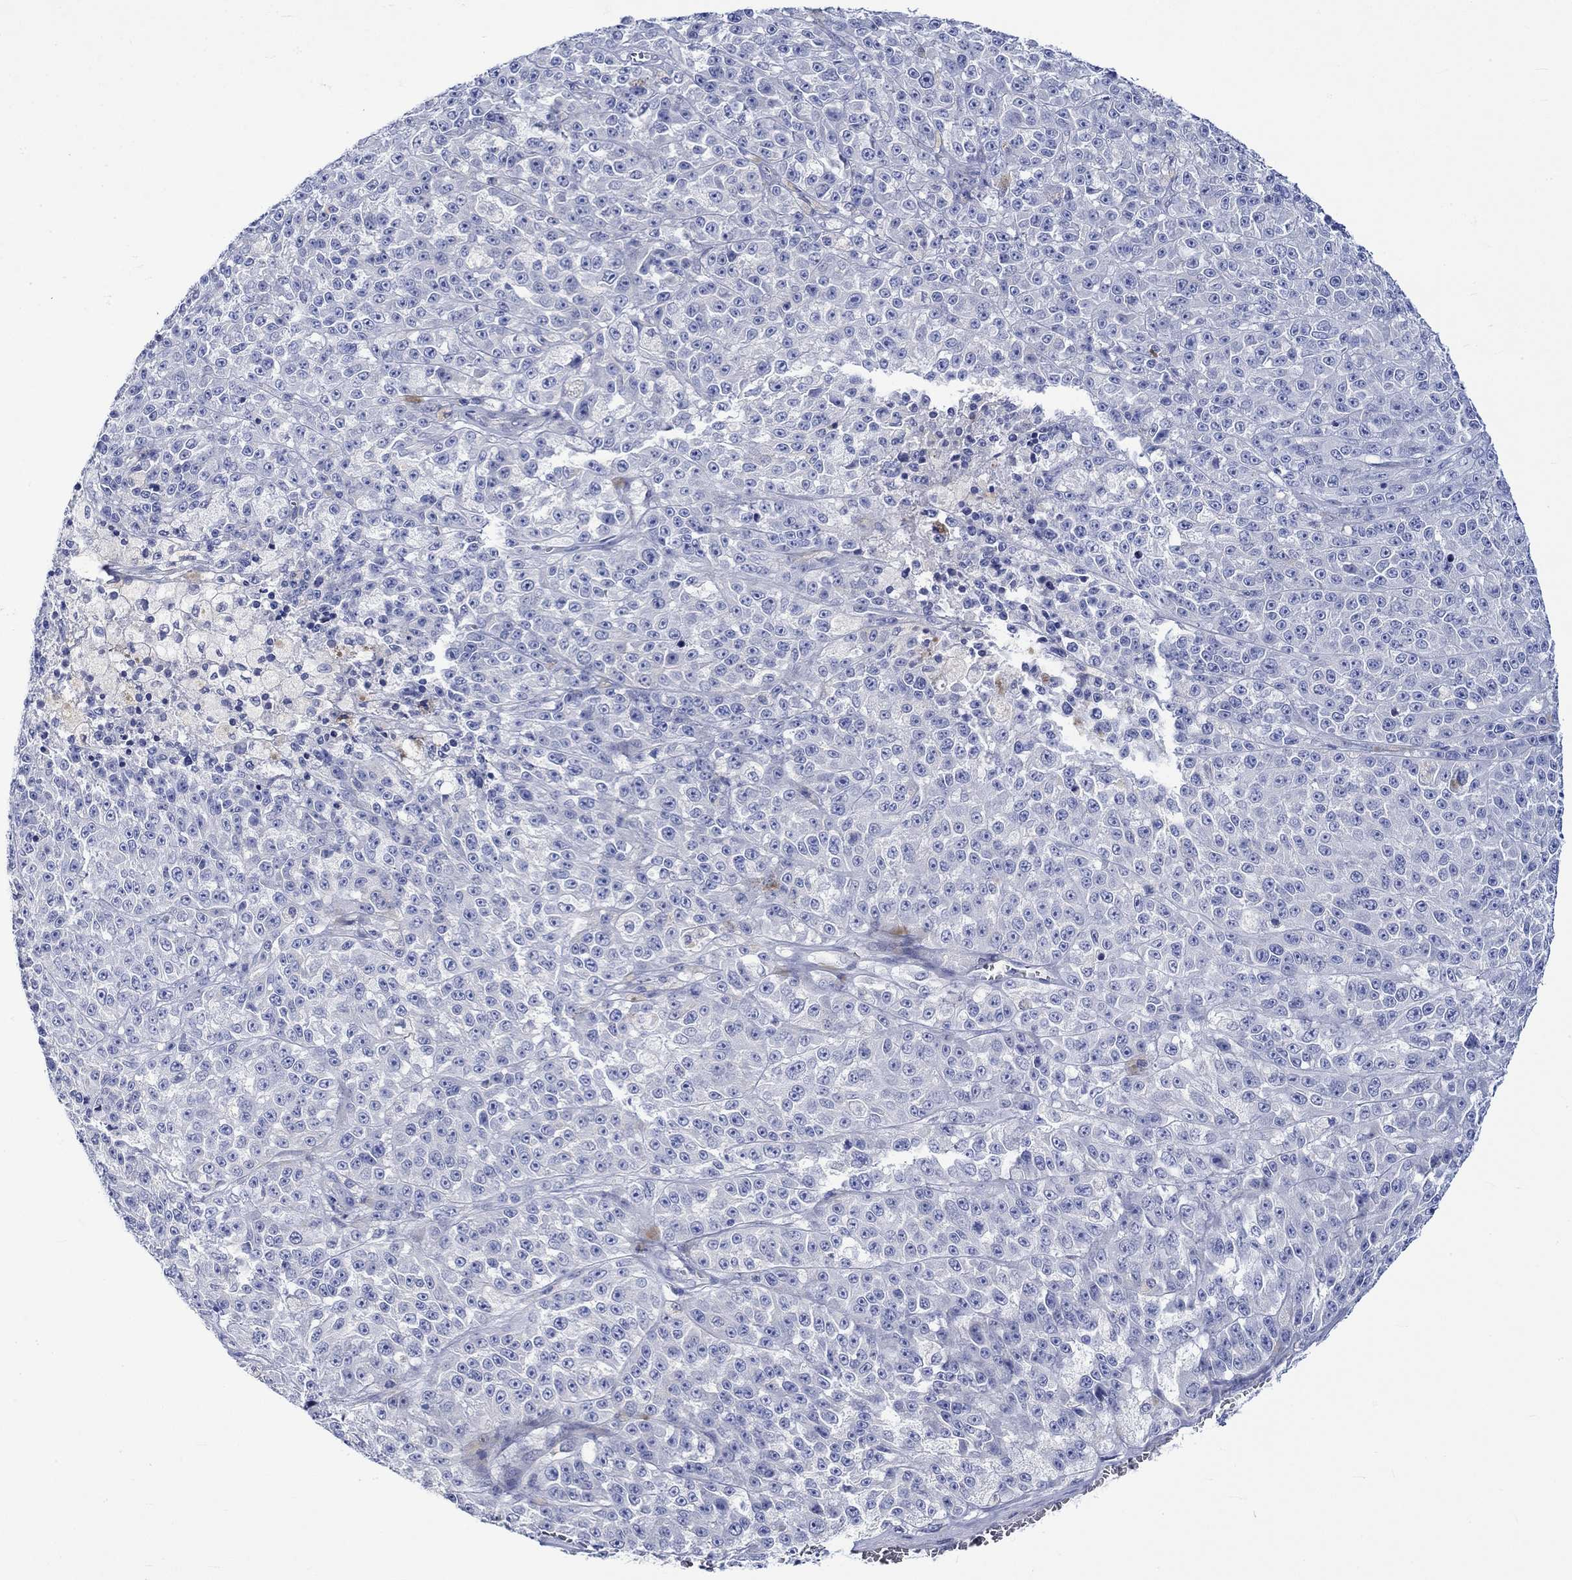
{"staining": {"intensity": "negative", "quantity": "none", "location": "none"}, "tissue": "melanoma", "cell_type": "Tumor cells", "image_type": "cancer", "snomed": [{"axis": "morphology", "description": "Malignant melanoma, NOS"}, {"axis": "topography", "description": "Skin"}], "caption": "Protein analysis of melanoma displays no significant expression in tumor cells.", "gene": "NRIP3", "patient": {"sex": "female", "age": 58}}